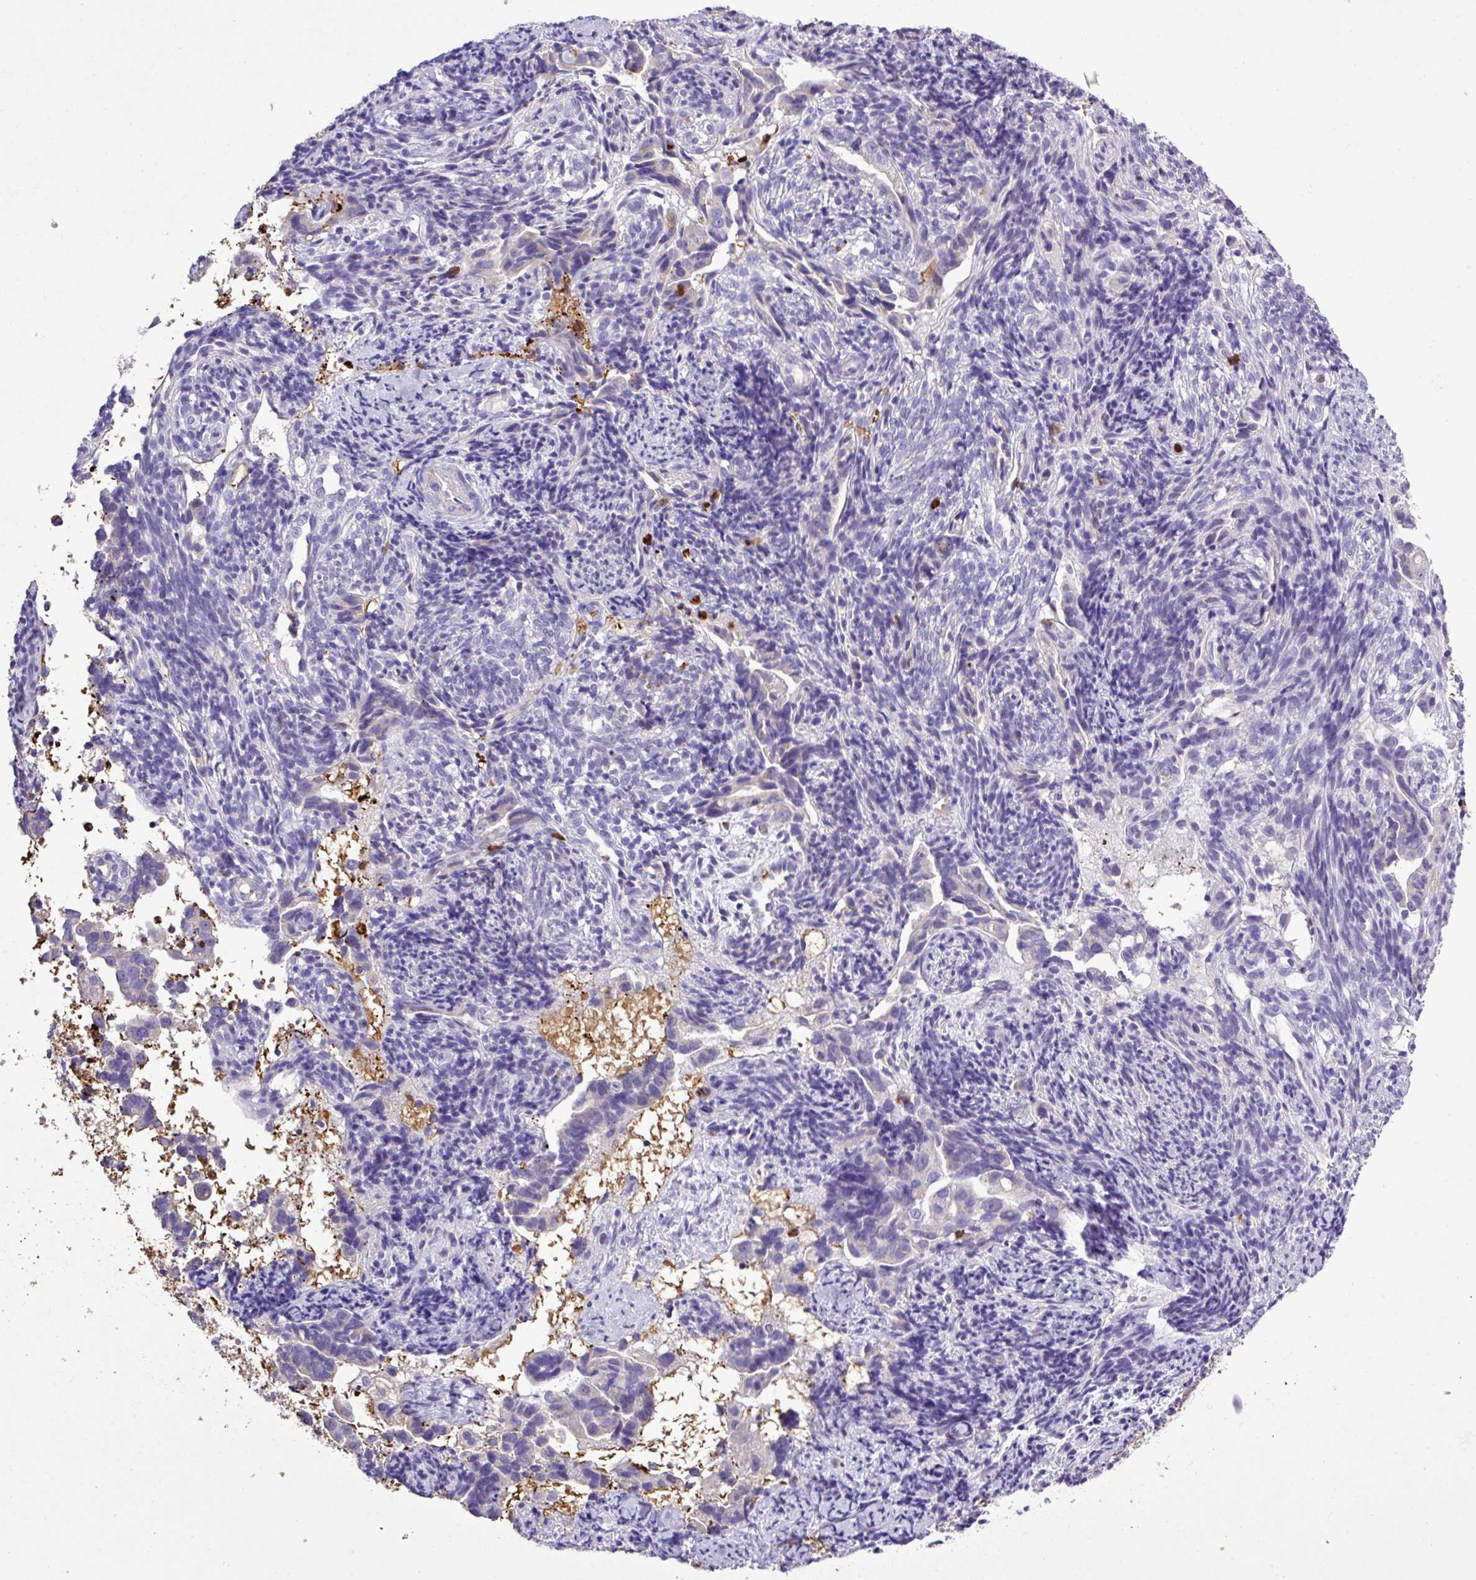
{"staining": {"intensity": "negative", "quantity": "none", "location": "none"}, "tissue": "endometrial cancer", "cell_type": "Tumor cells", "image_type": "cancer", "snomed": [{"axis": "morphology", "description": "Adenocarcinoma, NOS"}, {"axis": "topography", "description": "Endometrium"}], "caption": "Immunohistochemistry (IHC) histopathology image of human endometrial cancer stained for a protein (brown), which demonstrates no expression in tumor cells.", "gene": "MGAT4B", "patient": {"sex": "female", "age": 57}}